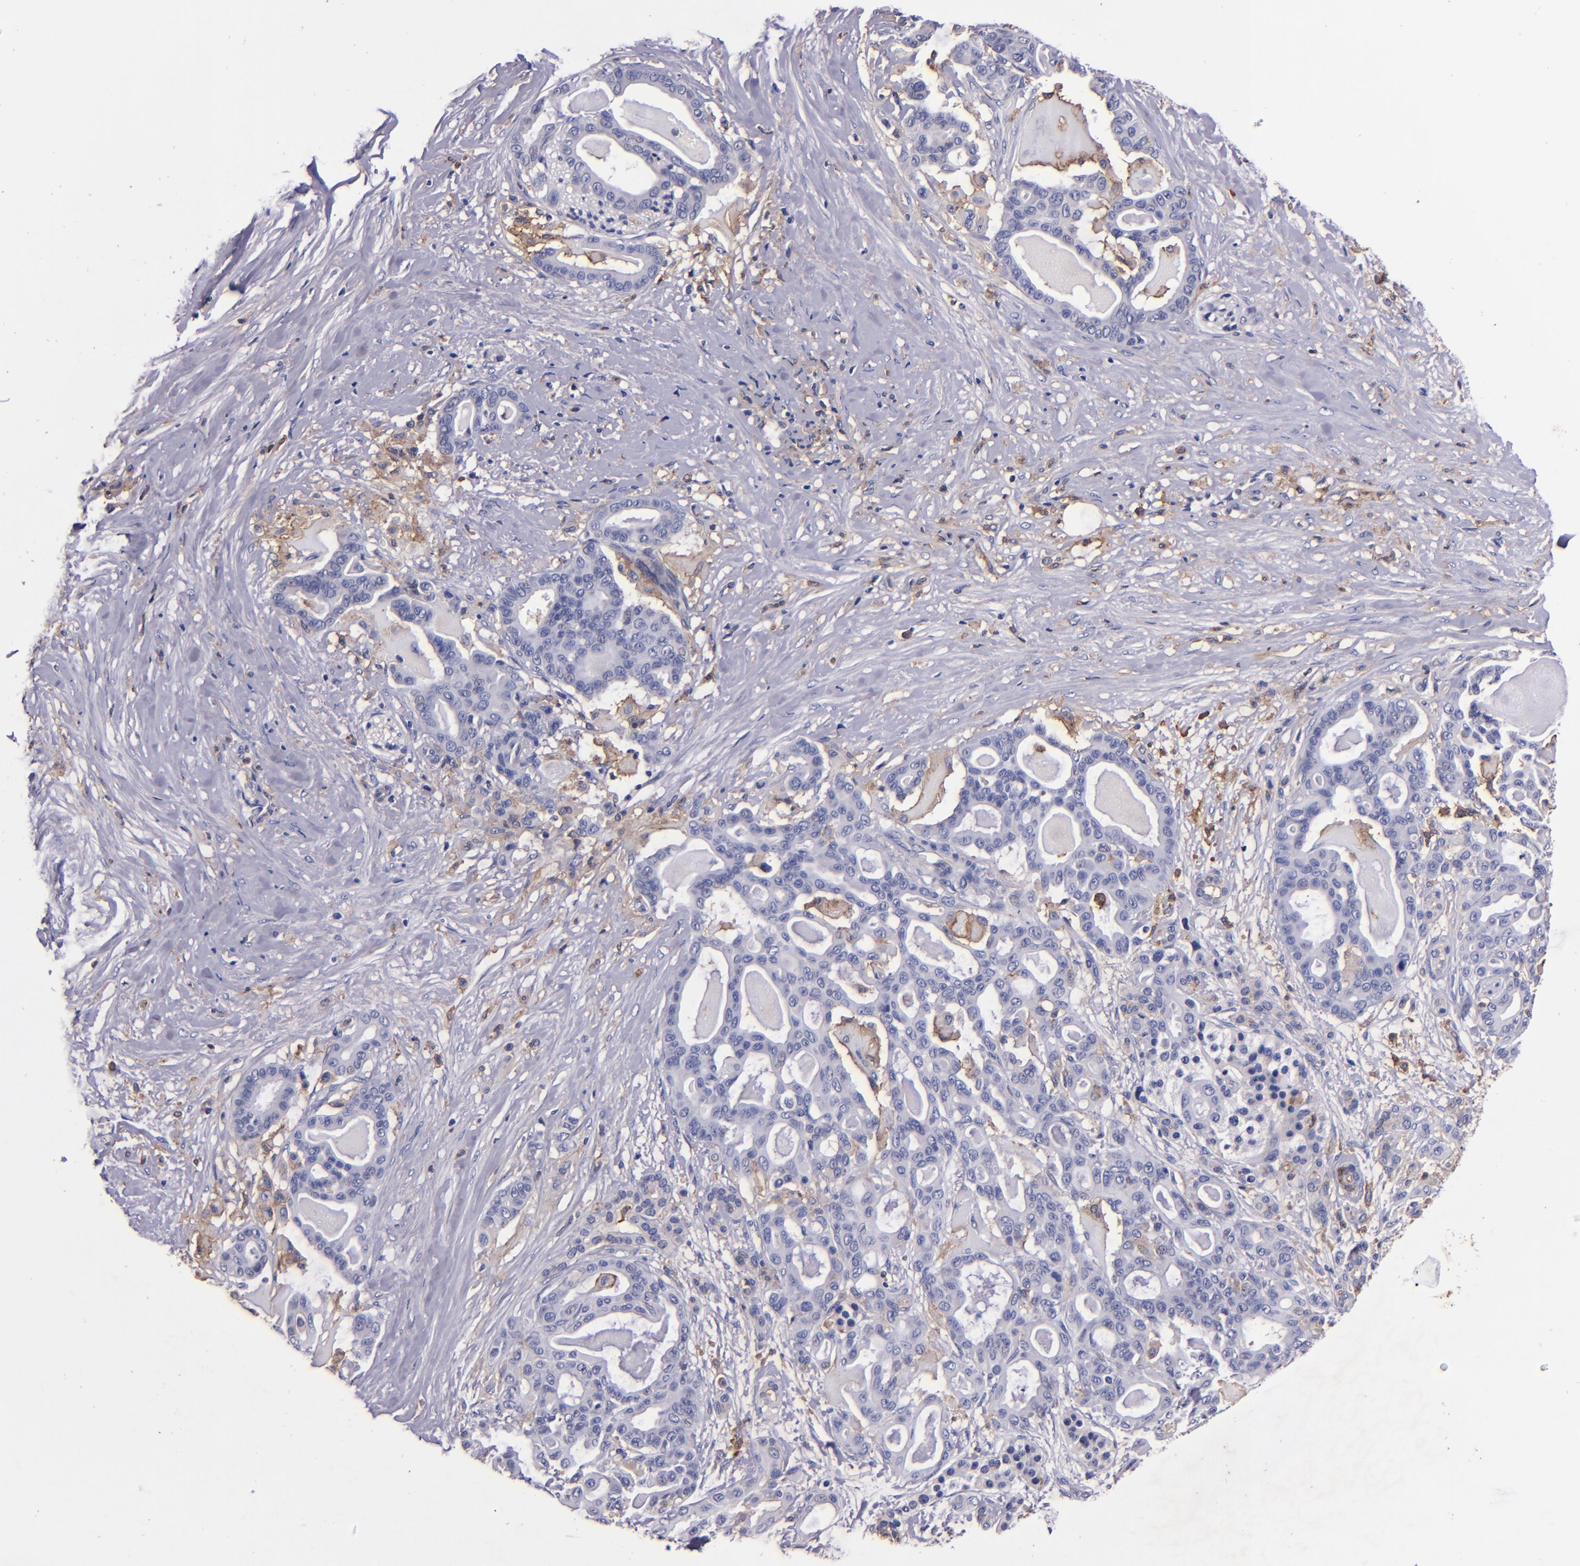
{"staining": {"intensity": "negative", "quantity": "none", "location": "none"}, "tissue": "pancreatic cancer", "cell_type": "Tumor cells", "image_type": "cancer", "snomed": [{"axis": "morphology", "description": "Adenocarcinoma, NOS"}, {"axis": "topography", "description": "Pancreas"}], "caption": "Pancreatic adenocarcinoma stained for a protein using immunohistochemistry (IHC) demonstrates no staining tumor cells.", "gene": "SIRPA", "patient": {"sex": "male", "age": 63}}